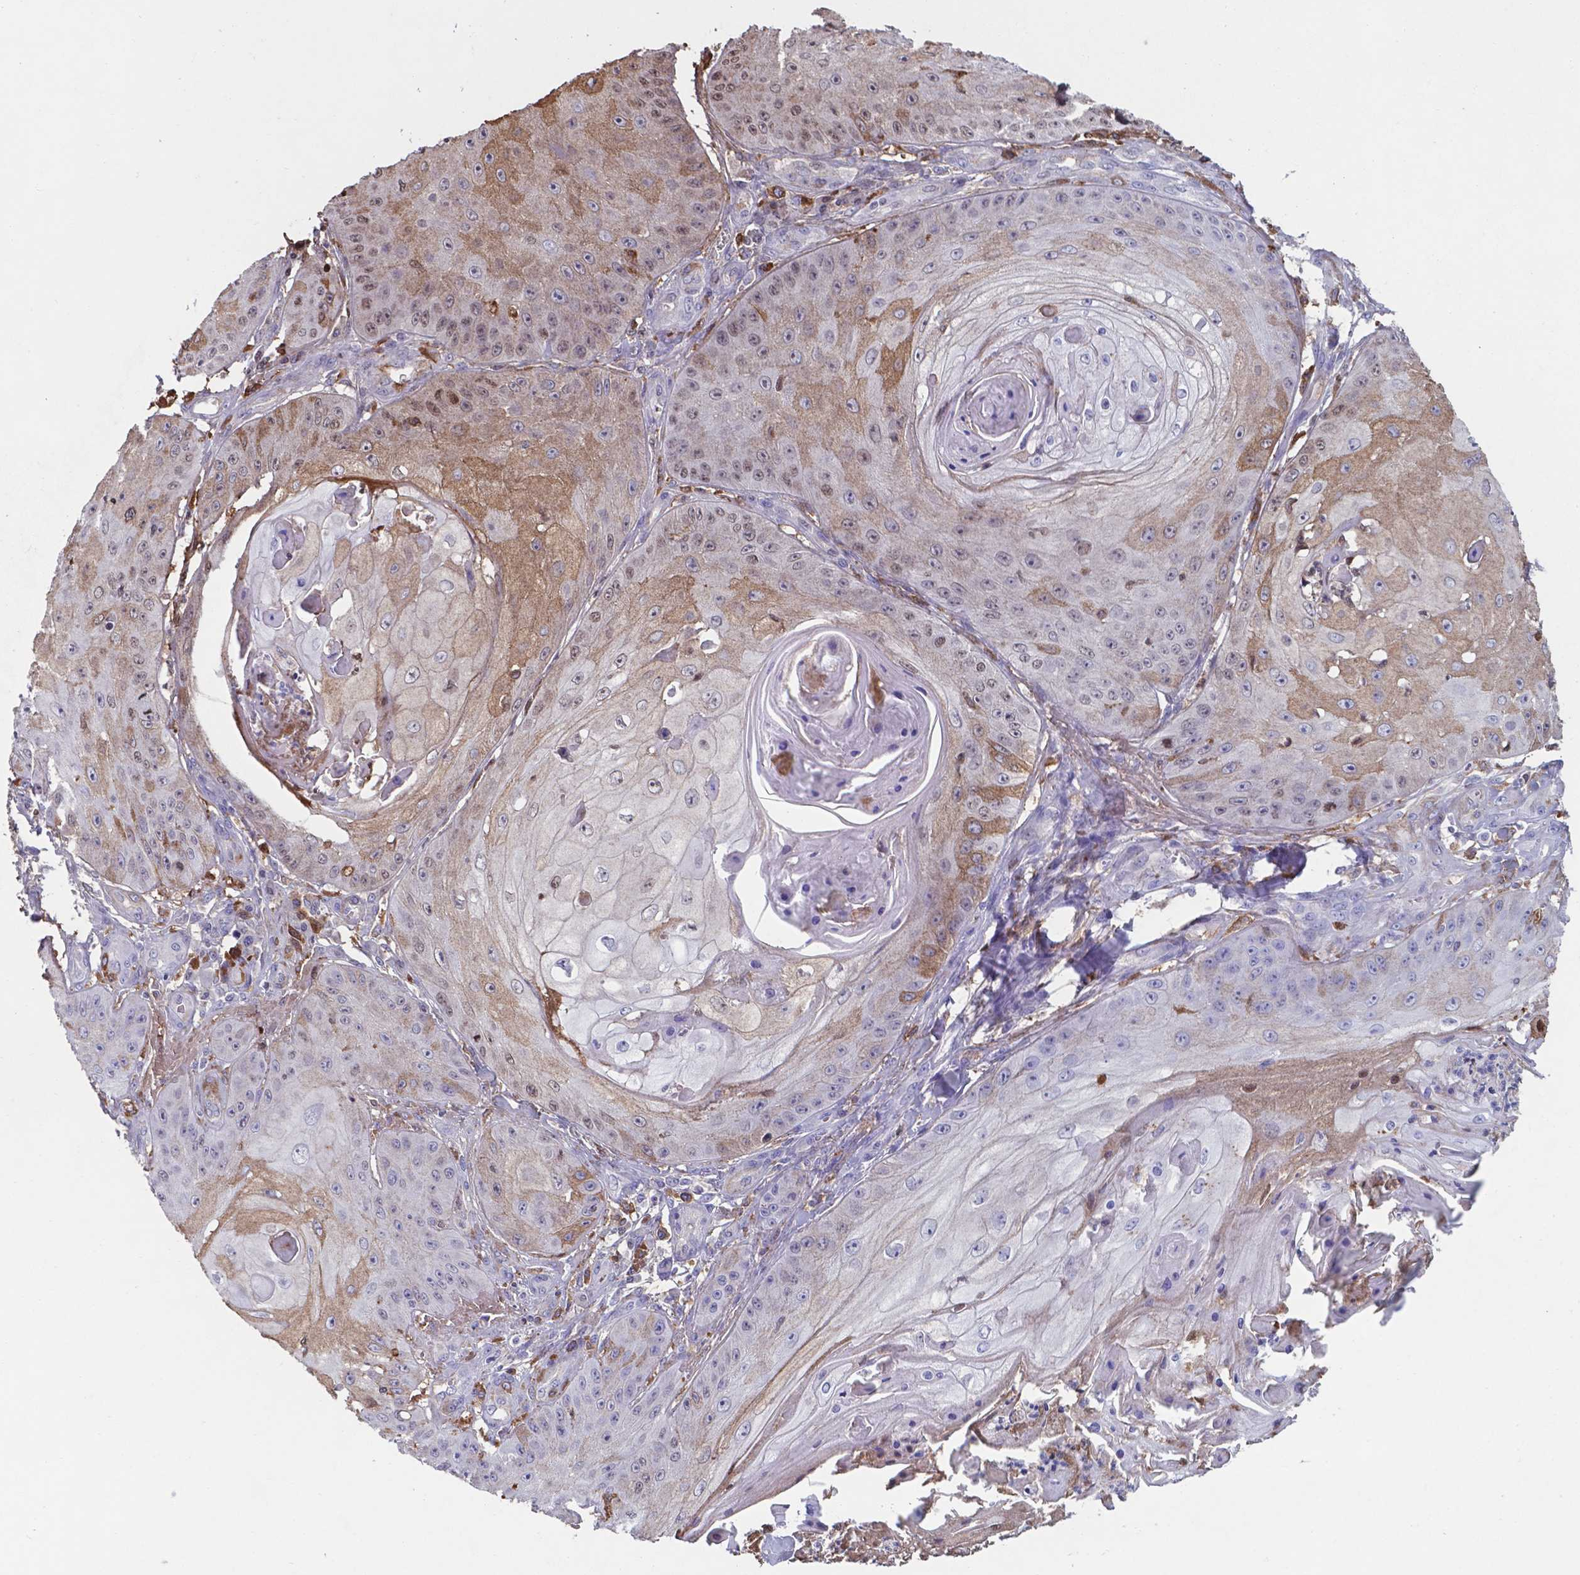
{"staining": {"intensity": "moderate", "quantity": "25%-75%", "location": "cytoplasmic/membranous"}, "tissue": "skin cancer", "cell_type": "Tumor cells", "image_type": "cancer", "snomed": [{"axis": "morphology", "description": "Squamous cell carcinoma, NOS"}, {"axis": "topography", "description": "Skin"}], "caption": "There is medium levels of moderate cytoplasmic/membranous staining in tumor cells of skin cancer (squamous cell carcinoma), as demonstrated by immunohistochemical staining (brown color).", "gene": "SERPINA1", "patient": {"sex": "male", "age": 70}}